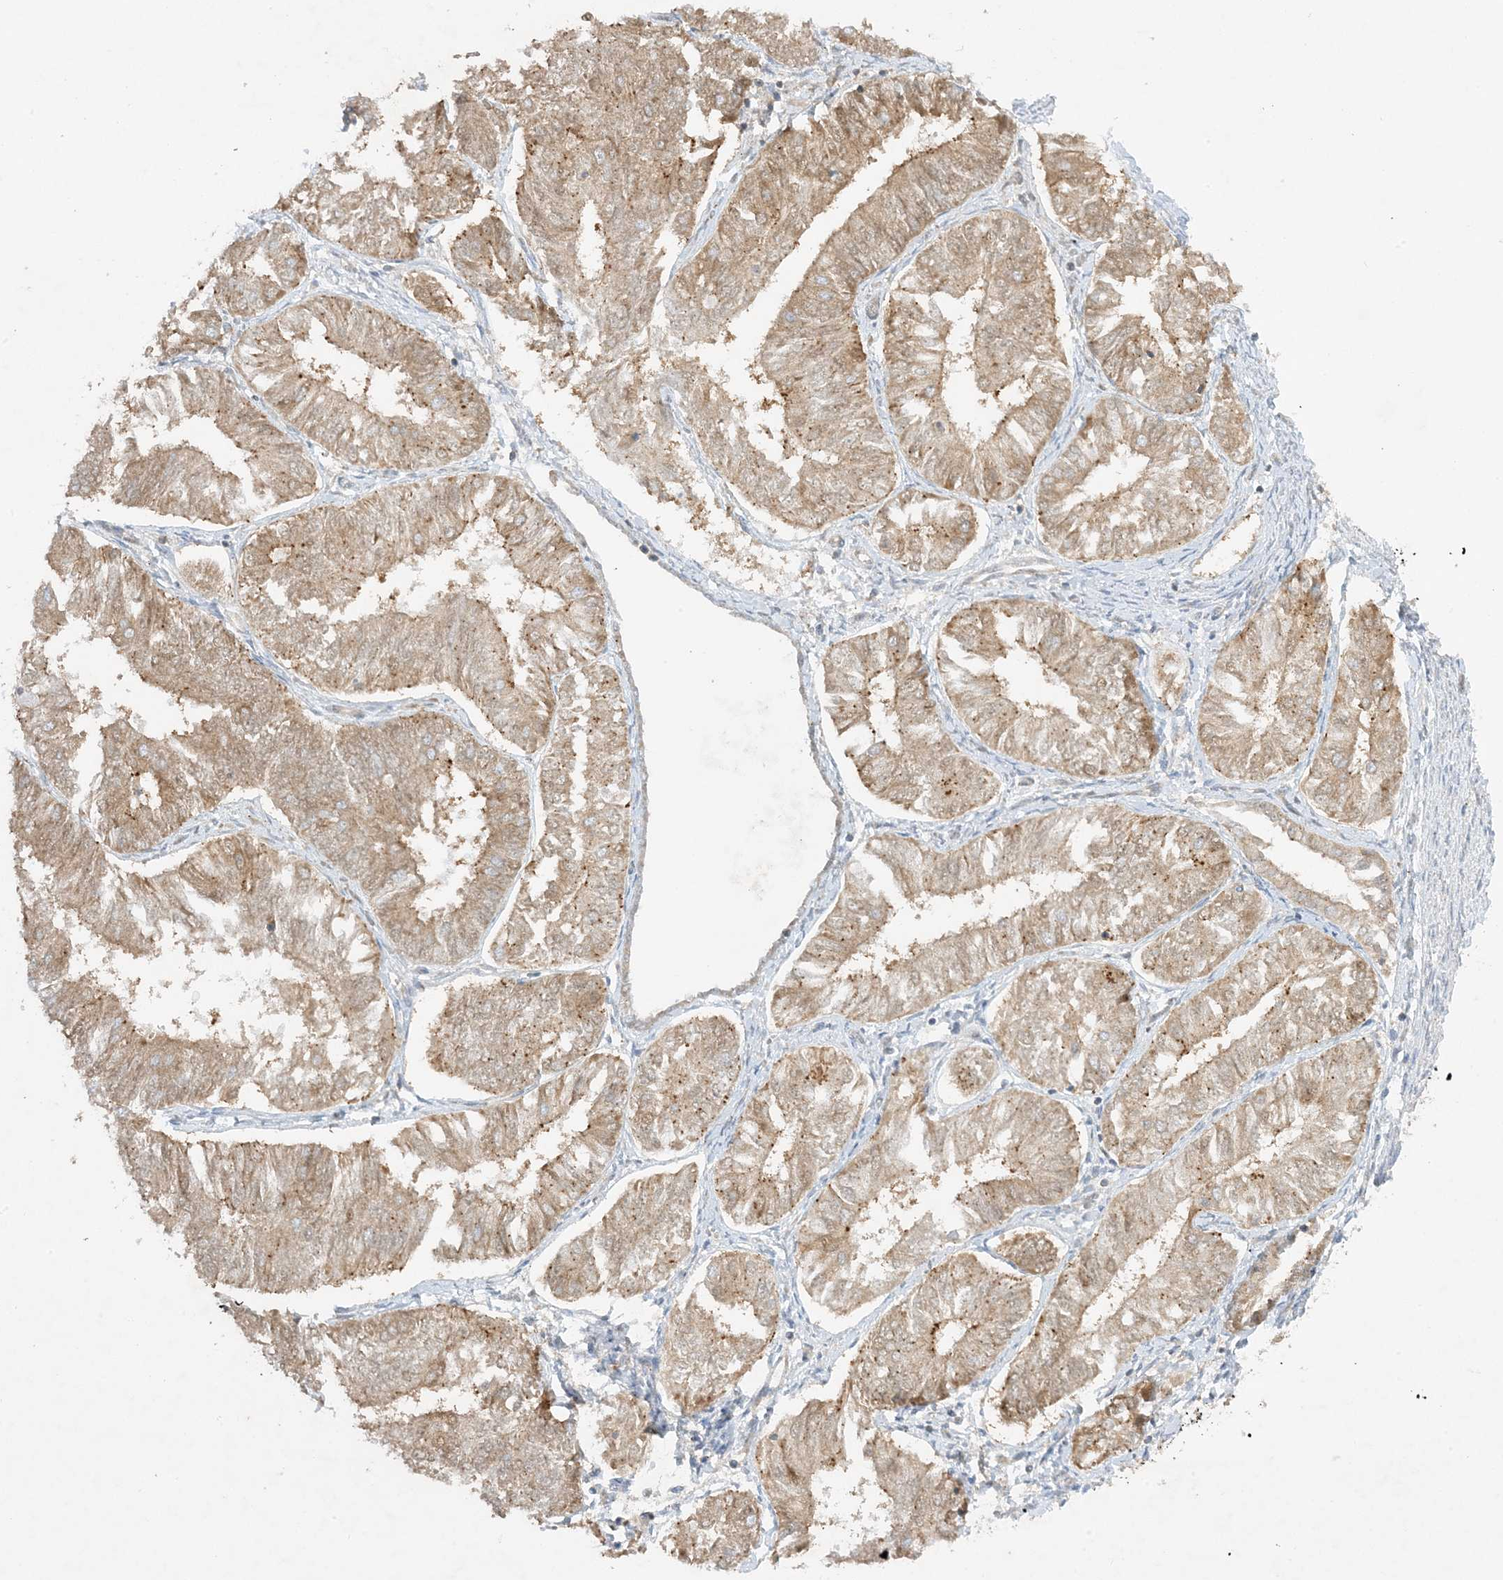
{"staining": {"intensity": "moderate", "quantity": ">75%", "location": "cytoplasmic/membranous"}, "tissue": "endometrial cancer", "cell_type": "Tumor cells", "image_type": "cancer", "snomed": [{"axis": "morphology", "description": "Adenocarcinoma, NOS"}, {"axis": "topography", "description": "Endometrium"}], "caption": "An immunohistochemistry photomicrograph of neoplastic tissue is shown. Protein staining in brown highlights moderate cytoplasmic/membranous positivity in endometrial cancer within tumor cells.", "gene": "RPP40", "patient": {"sex": "female", "age": 58}}